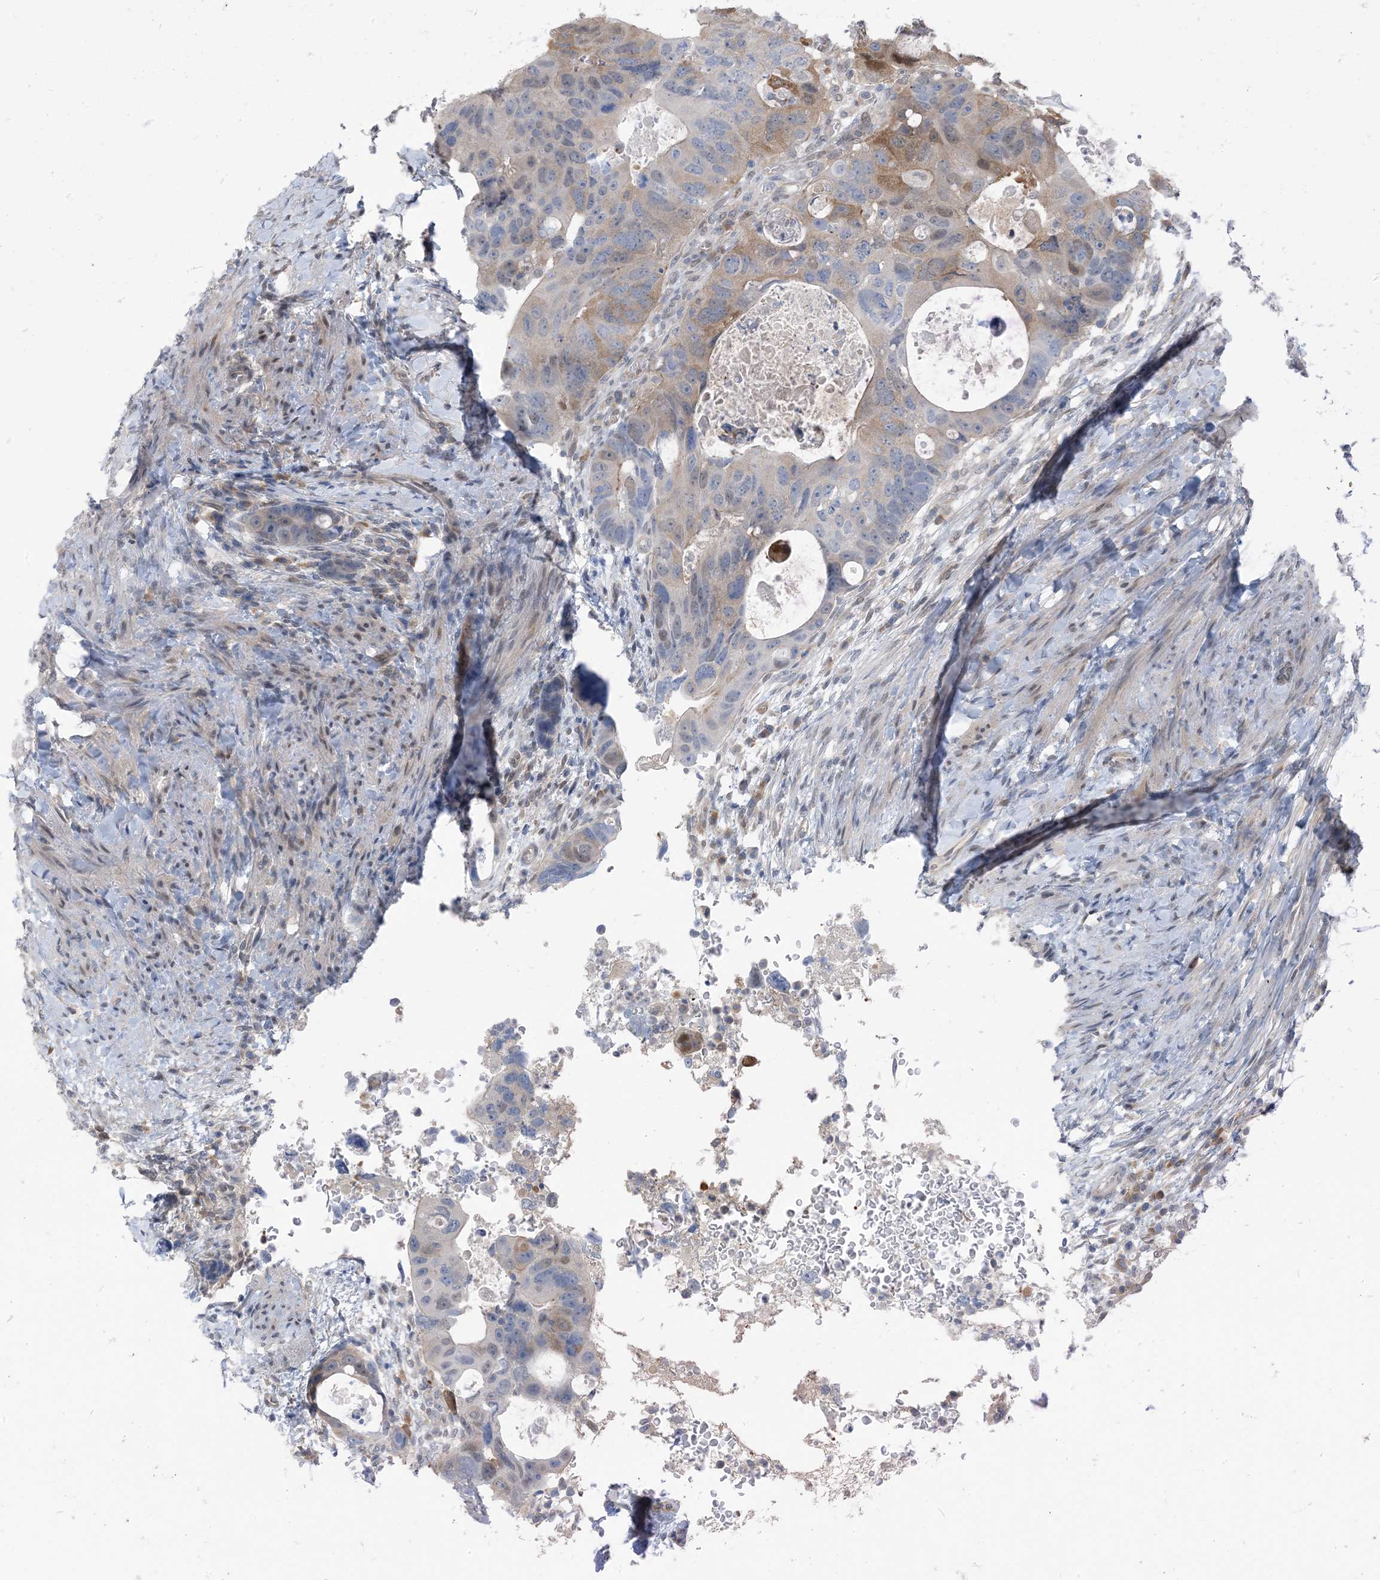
{"staining": {"intensity": "moderate", "quantity": "25%-75%", "location": "cytoplasmic/membranous,nuclear"}, "tissue": "colorectal cancer", "cell_type": "Tumor cells", "image_type": "cancer", "snomed": [{"axis": "morphology", "description": "Adenocarcinoma, NOS"}, {"axis": "topography", "description": "Rectum"}], "caption": "Human colorectal cancer stained with a brown dye exhibits moderate cytoplasmic/membranous and nuclear positive expression in approximately 25%-75% of tumor cells.", "gene": "ZC3H12A", "patient": {"sex": "male", "age": 59}}